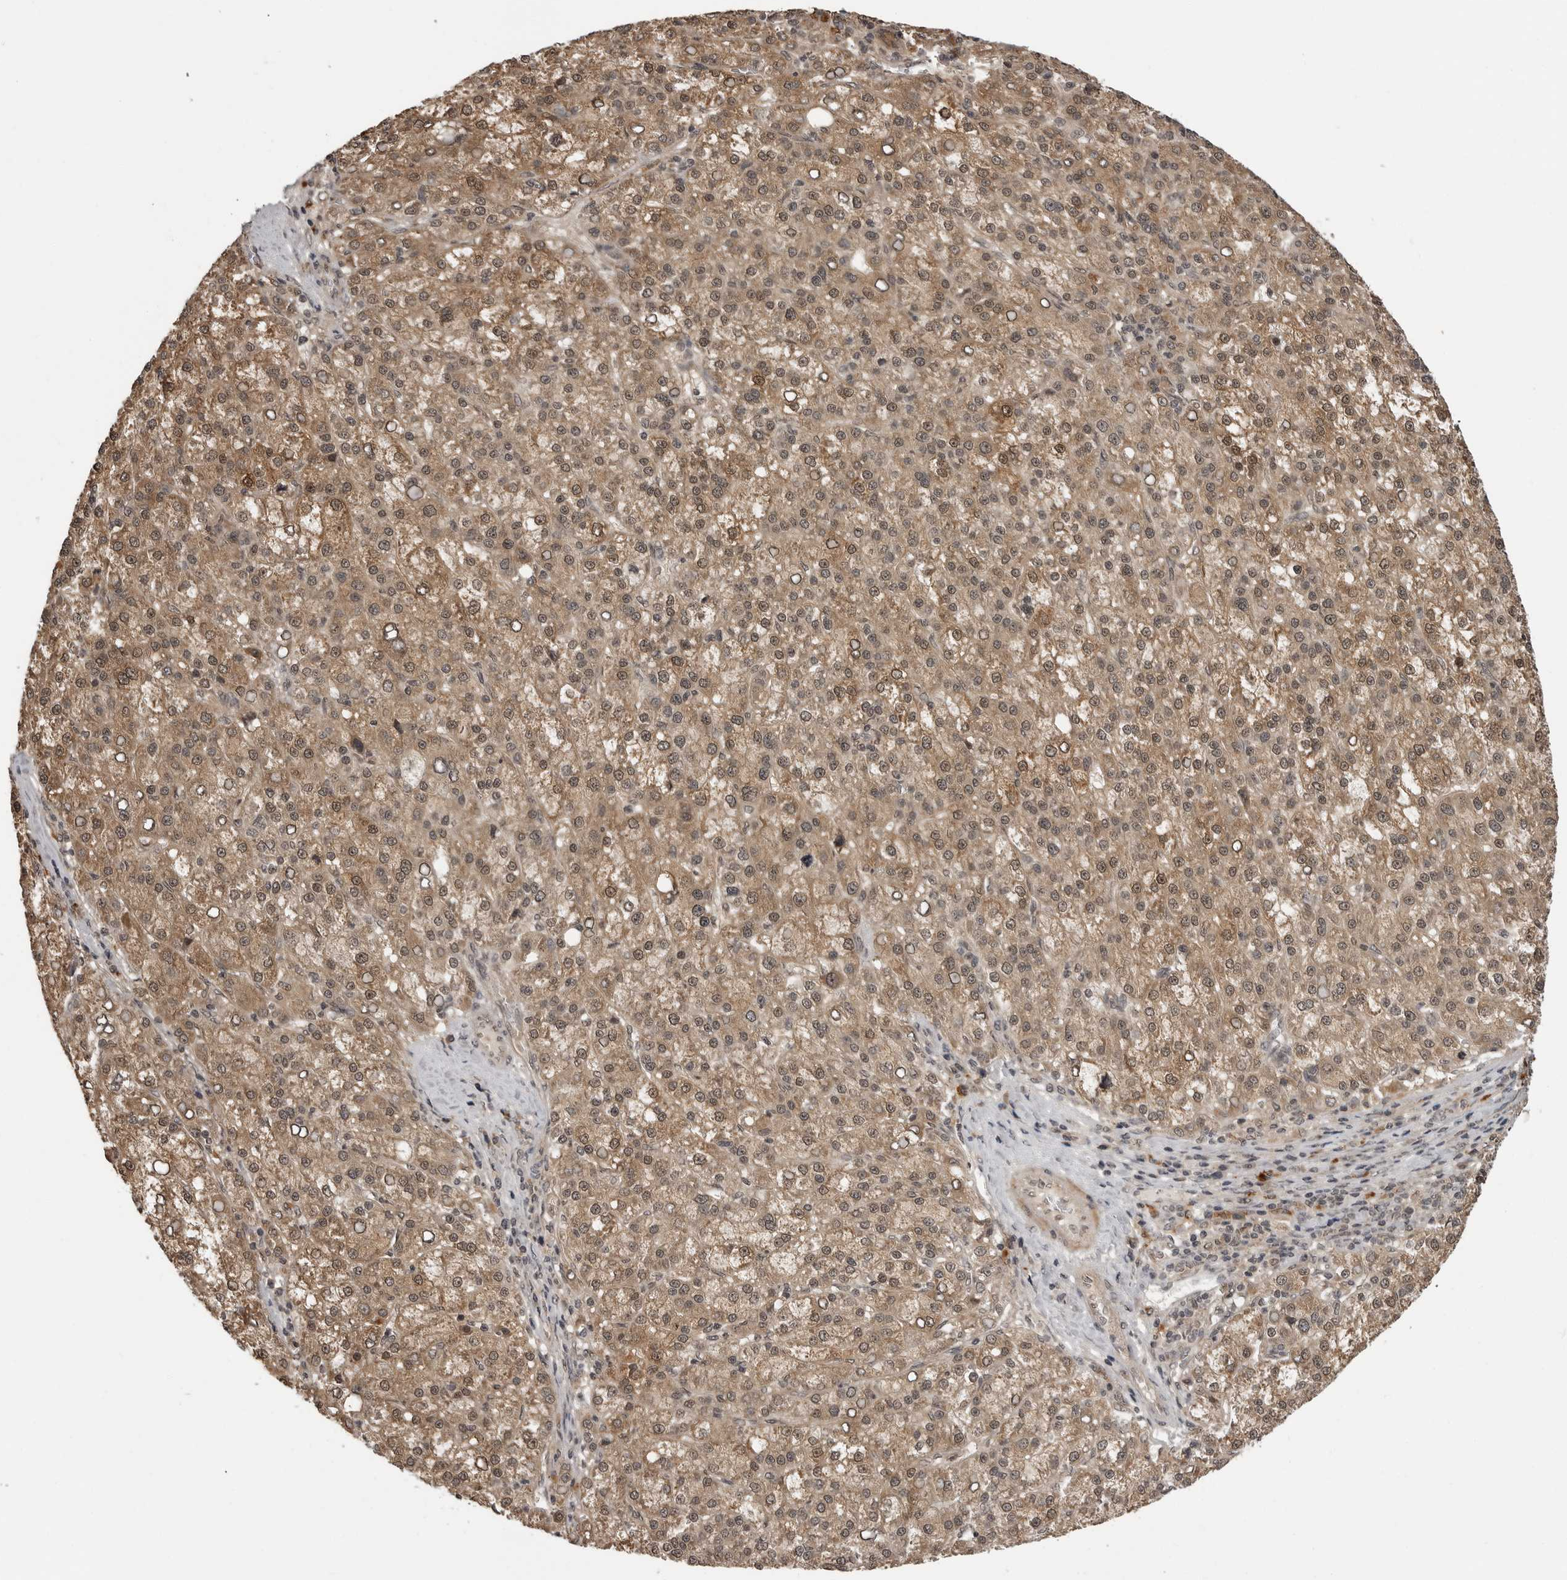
{"staining": {"intensity": "moderate", "quantity": ">75%", "location": "cytoplasmic/membranous,nuclear"}, "tissue": "liver cancer", "cell_type": "Tumor cells", "image_type": "cancer", "snomed": [{"axis": "morphology", "description": "Carcinoma, Hepatocellular, NOS"}, {"axis": "topography", "description": "Liver"}], "caption": "IHC of liver cancer demonstrates medium levels of moderate cytoplasmic/membranous and nuclear positivity in approximately >75% of tumor cells.", "gene": "IL24", "patient": {"sex": "female", "age": 58}}